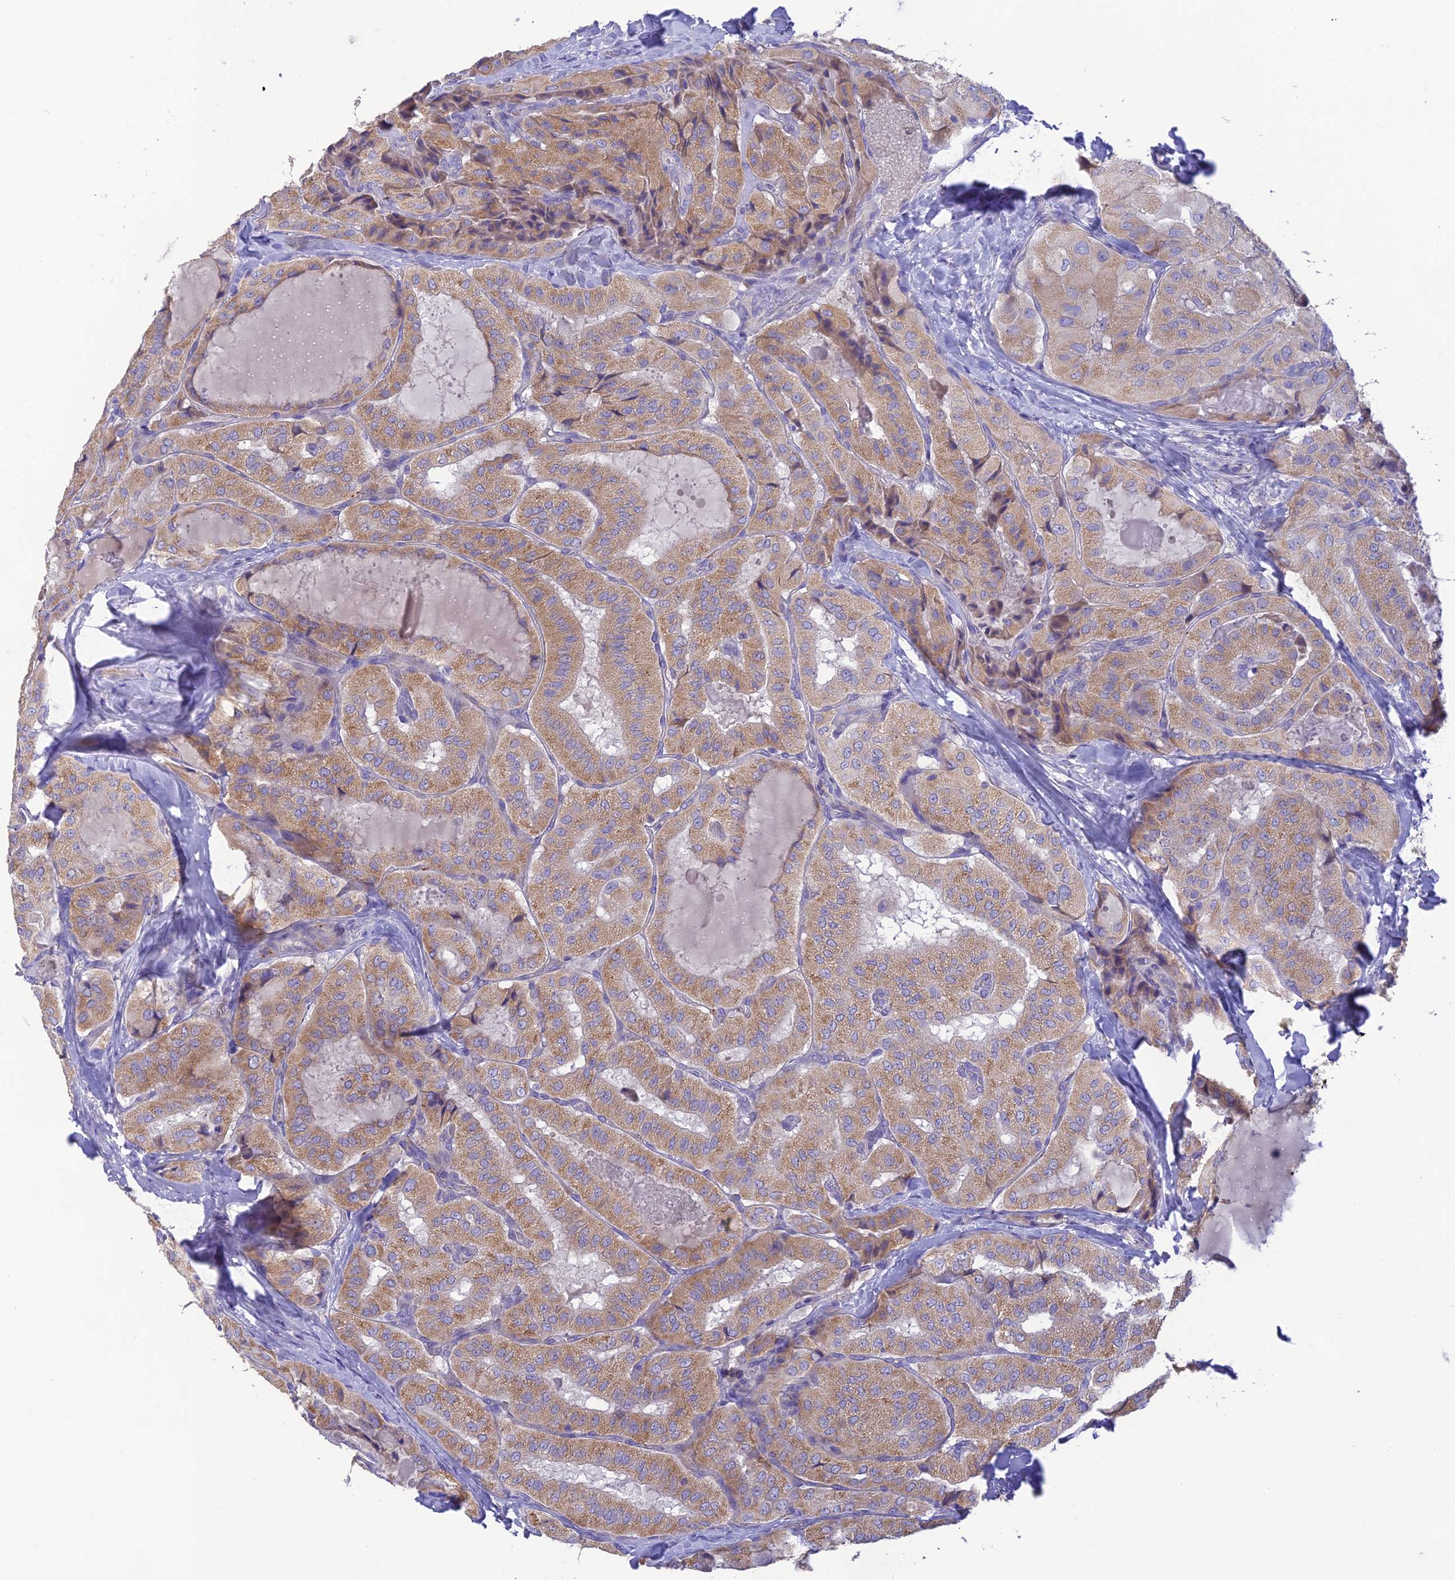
{"staining": {"intensity": "moderate", "quantity": ">75%", "location": "cytoplasmic/membranous"}, "tissue": "thyroid cancer", "cell_type": "Tumor cells", "image_type": "cancer", "snomed": [{"axis": "morphology", "description": "Normal tissue, NOS"}, {"axis": "morphology", "description": "Papillary adenocarcinoma, NOS"}, {"axis": "topography", "description": "Thyroid gland"}], "caption": "This histopathology image exhibits IHC staining of thyroid papillary adenocarcinoma, with medium moderate cytoplasmic/membranous positivity in about >75% of tumor cells.", "gene": "HSD17B2", "patient": {"sex": "female", "age": 59}}